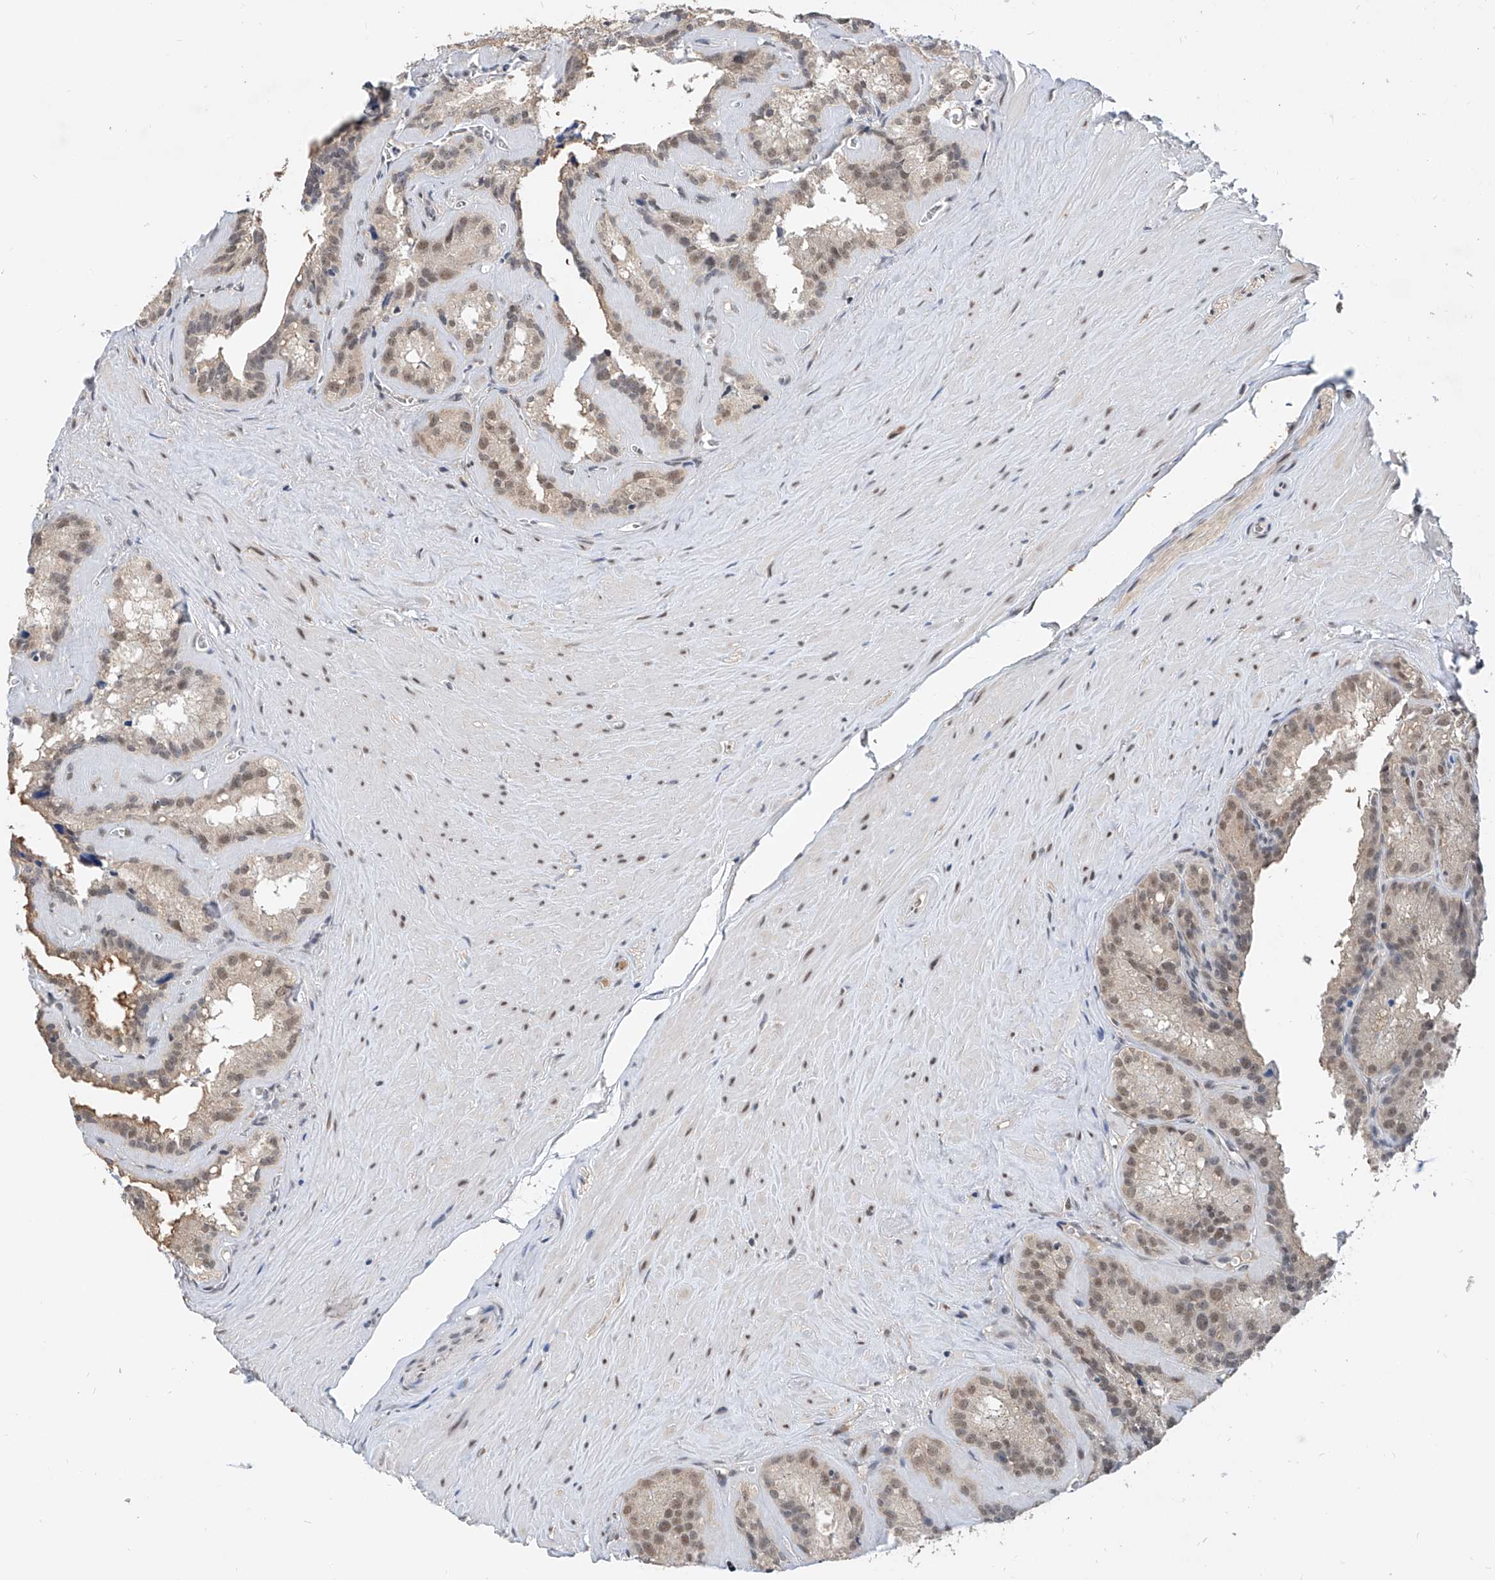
{"staining": {"intensity": "weak", "quantity": "<25%", "location": "nuclear"}, "tissue": "seminal vesicle", "cell_type": "Glandular cells", "image_type": "normal", "snomed": [{"axis": "morphology", "description": "Normal tissue, NOS"}, {"axis": "topography", "description": "Prostate"}, {"axis": "topography", "description": "Seminal veicle"}], "caption": "DAB immunohistochemical staining of normal seminal vesicle demonstrates no significant positivity in glandular cells.", "gene": "CARMIL3", "patient": {"sex": "male", "age": 59}}